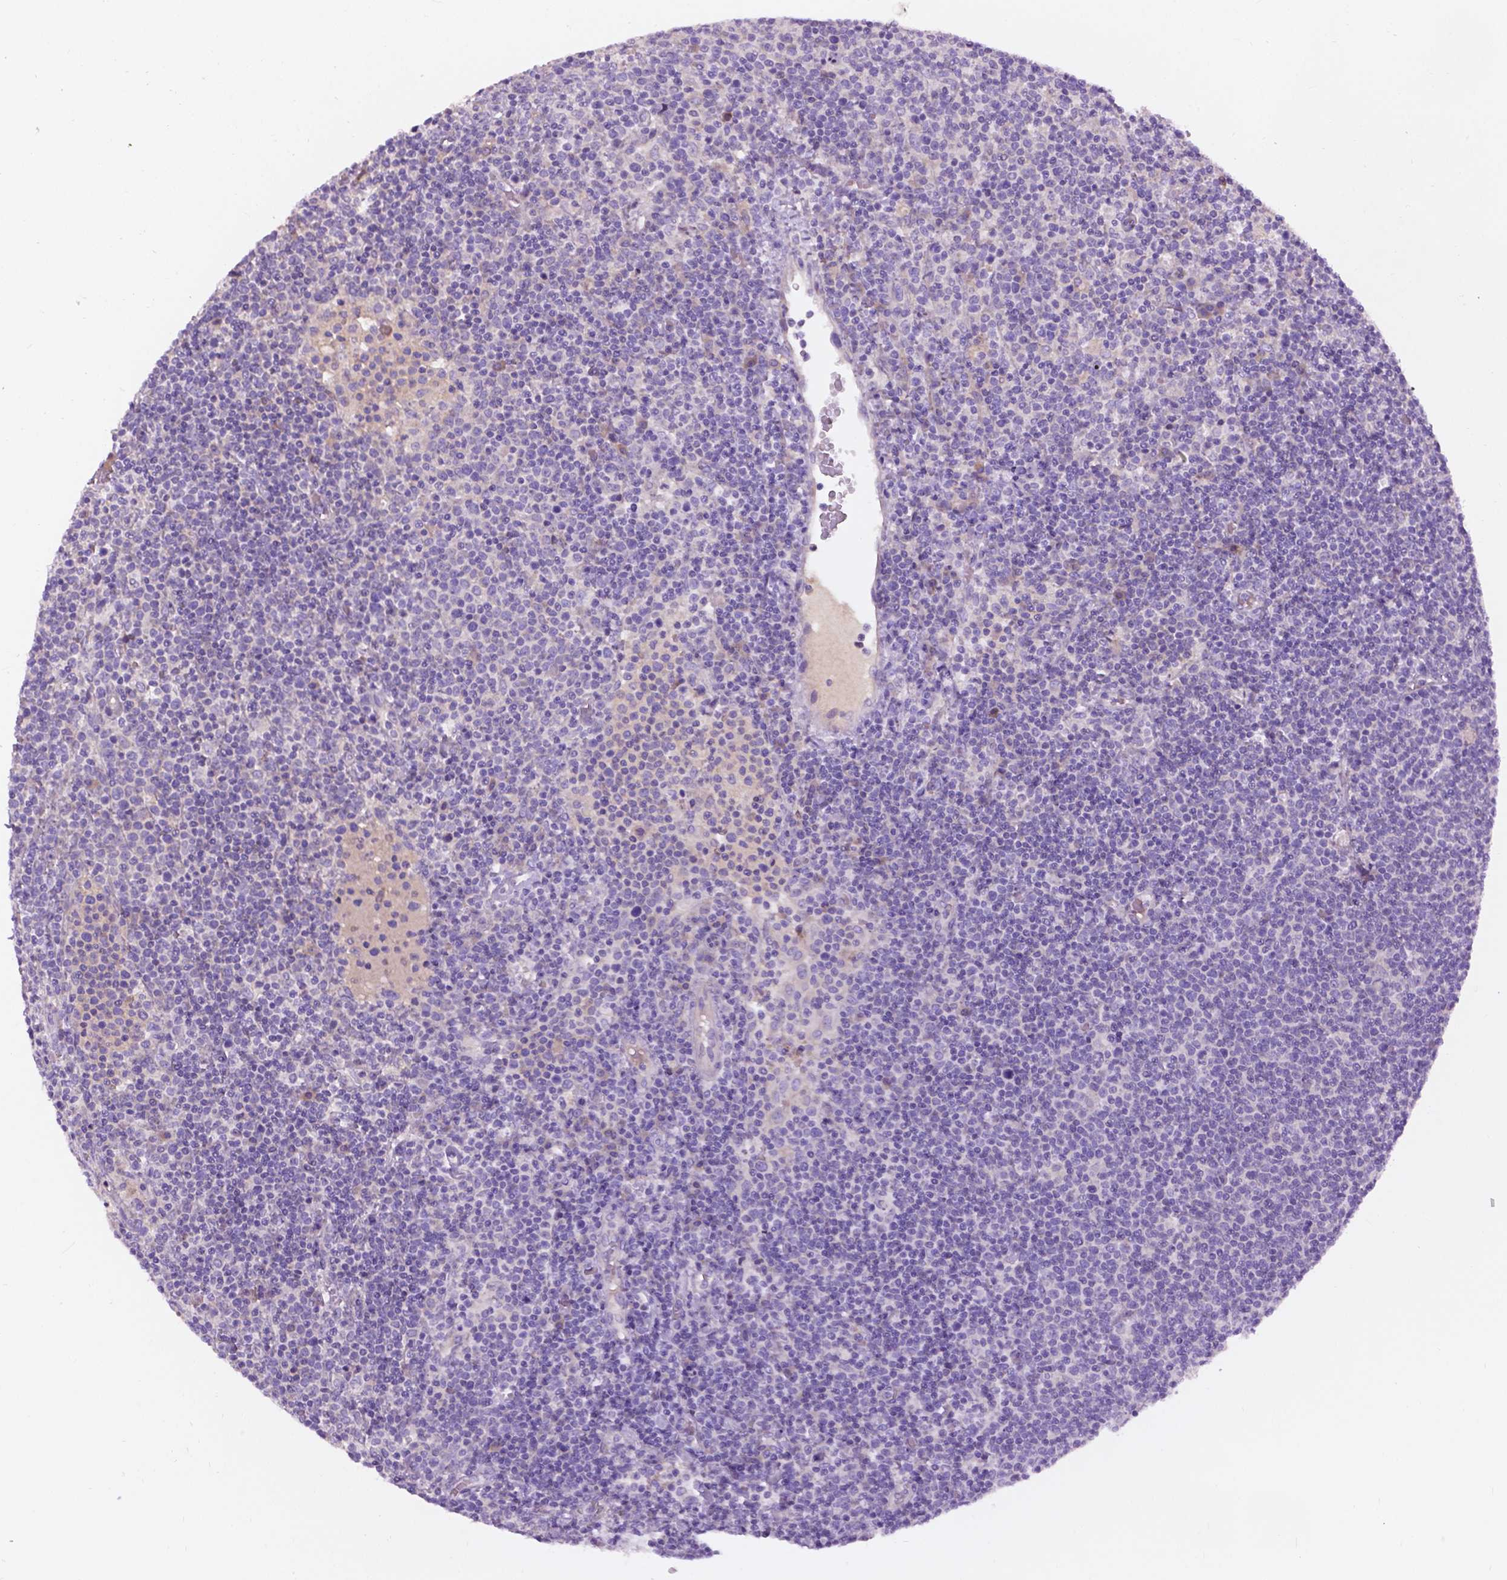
{"staining": {"intensity": "negative", "quantity": "none", "location": "none"}, "tissue": "lymphoma", "cell_type": "Tumor cells", "image_type": "cancer", "snomed": [{"axis": "morphology", "description": "Malignant lymphoma, non-Hodgkin's type, High grade"}, {"axis": "topography", "description": "Lymph node"}], "caption": "Malignant lymphoma, non-Hodgkin's type (high-grade) stained for a protein using immunohistochemistry displays no positivity tumor cells.", "gene": "NOXO1", "patient": {"sex": "male", "age": 61}}